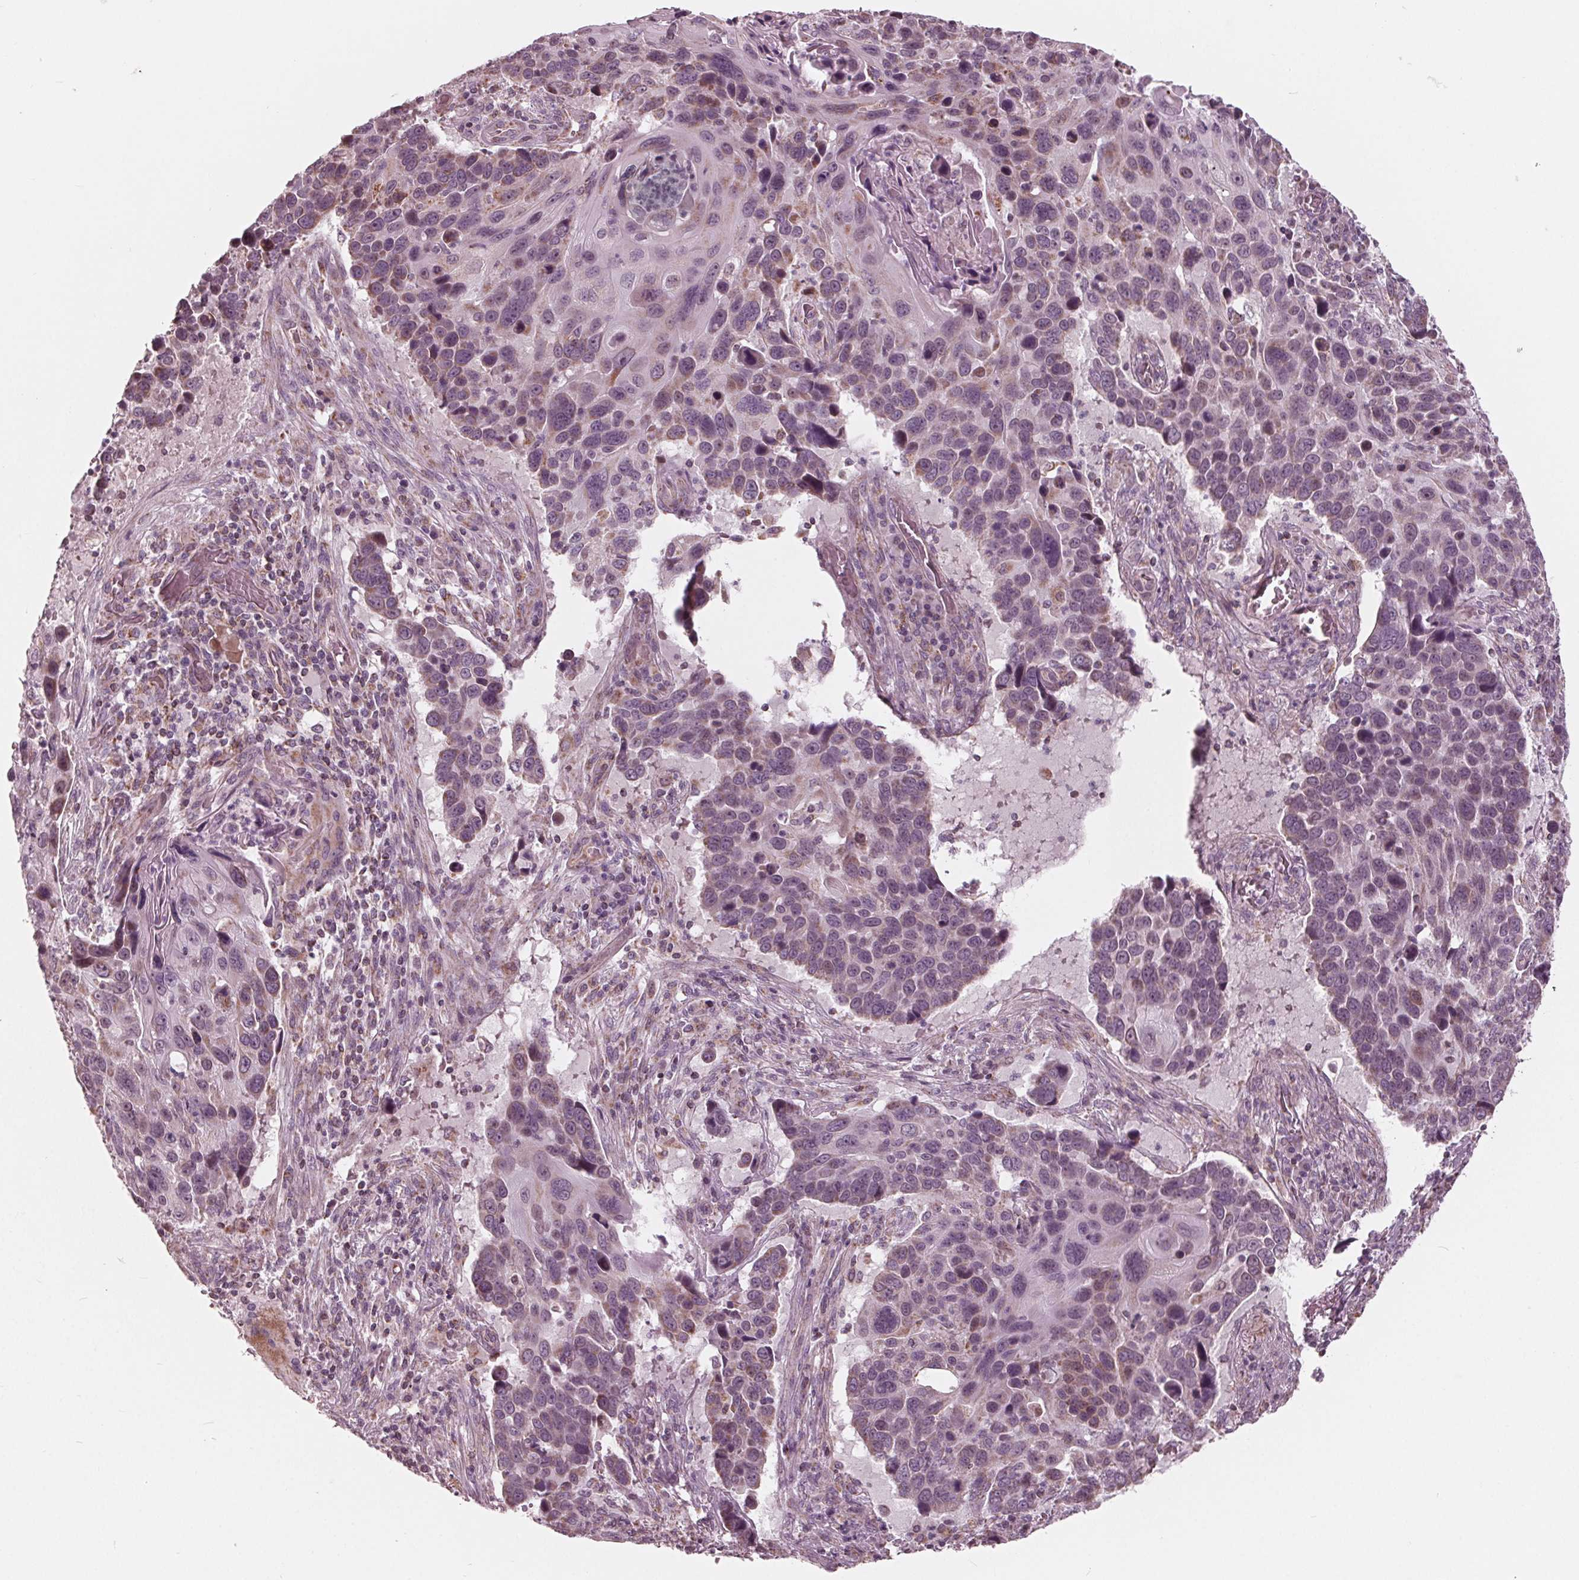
{"staining": {"intensity": "weak", "quantity": "<25%", "location": "cytoplasmic/membranous"}, "tissue": "lung cancer", "cell_type": "Tumor cells", "image_type": "cancer", "snomed": [{"axis": "morphology", "description": "Squamous cell carcinoma, NOS"}, {"axis": "topography", "description": "Lung"}], "caption": "Immunohistochemistry (IHC) photomicrograph of neoplastic tissue: human lung cancer (squamous cell carcinoma) stained with DAB demonstrates no significant protein expression in tumor cells. Brightfield microscopy of immunohistochemistry stained with DAB (3,3'-diaminobenzidine) (brown) and hematoxylin (blue), captured at high magnification.", "gene": "DCAF4L2", "patient": {"sex": "male", "age": 68}}